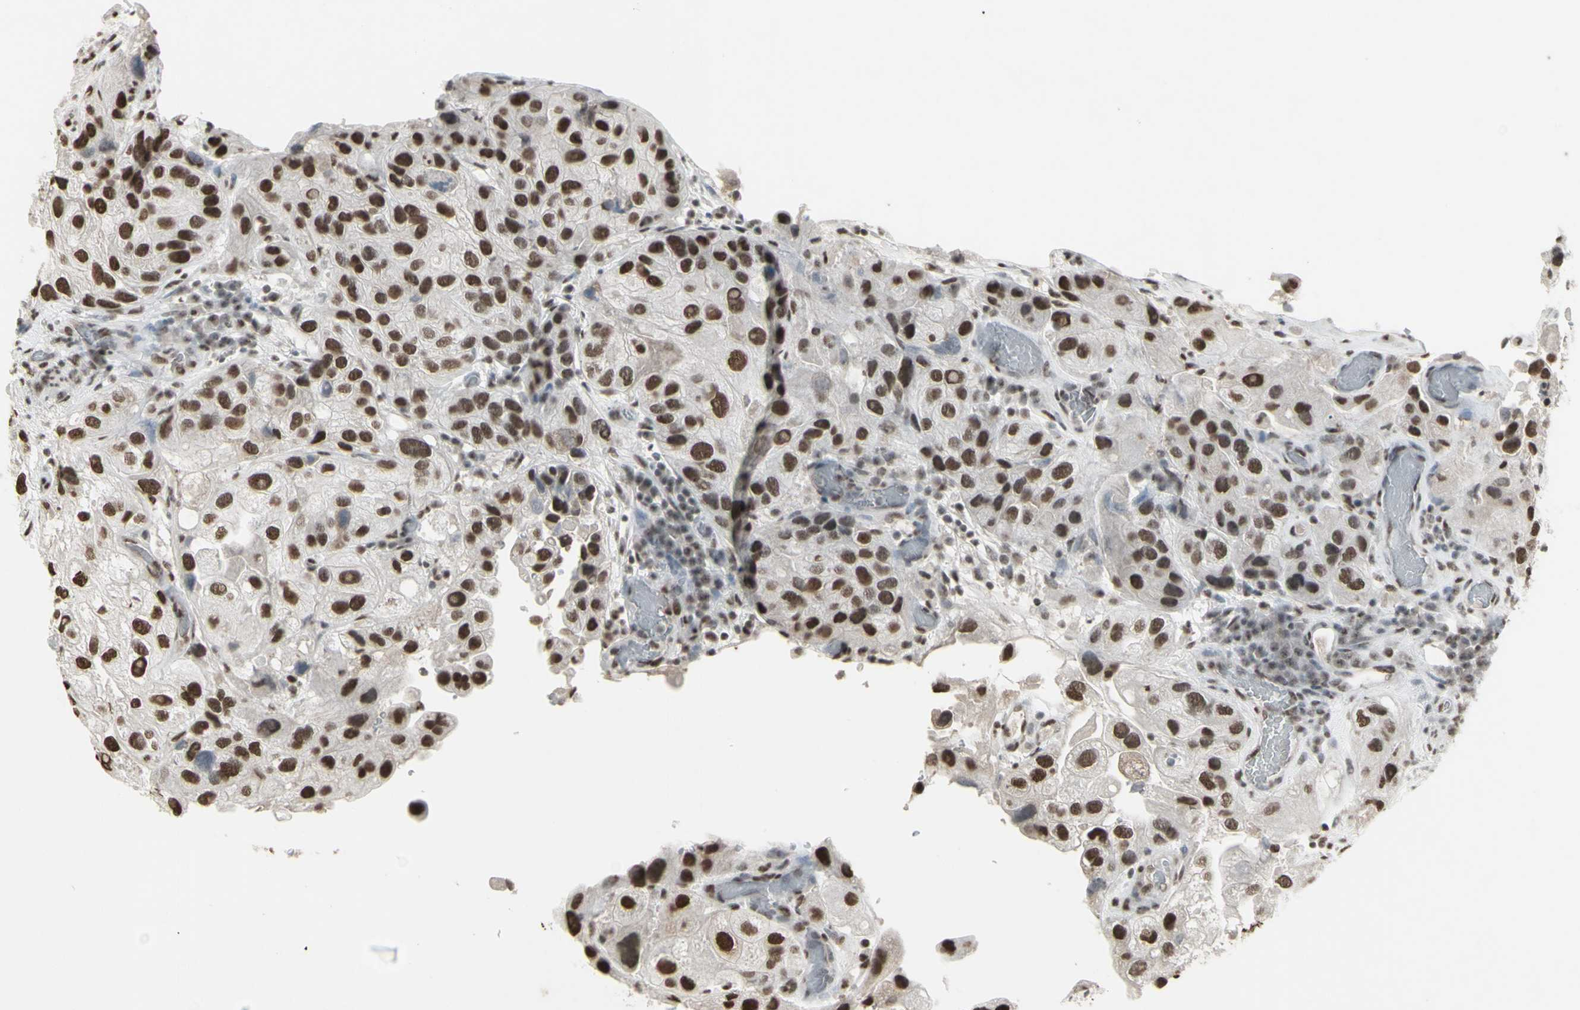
{"staining": {"intensity": "strong", "quantity": ">75%", "location": "nuclear"}, "tissue": "urothelial cancer", "cell_type": "Tumor cells", "image_type": "cancer", "snomed": [{"axis": "morphology", "description": "Urothelial carcinoma, High grade"}, {"axis": "topography", "description": "Urinary bladder"}], "caption": "High-grade urothelial carcinoma stained for a protein (brown) reveals strong nuclear positive positivity in about >75% of tumor cells.", "gene": "TRIM28", "patient": {"sex": "female", "age": 64}}